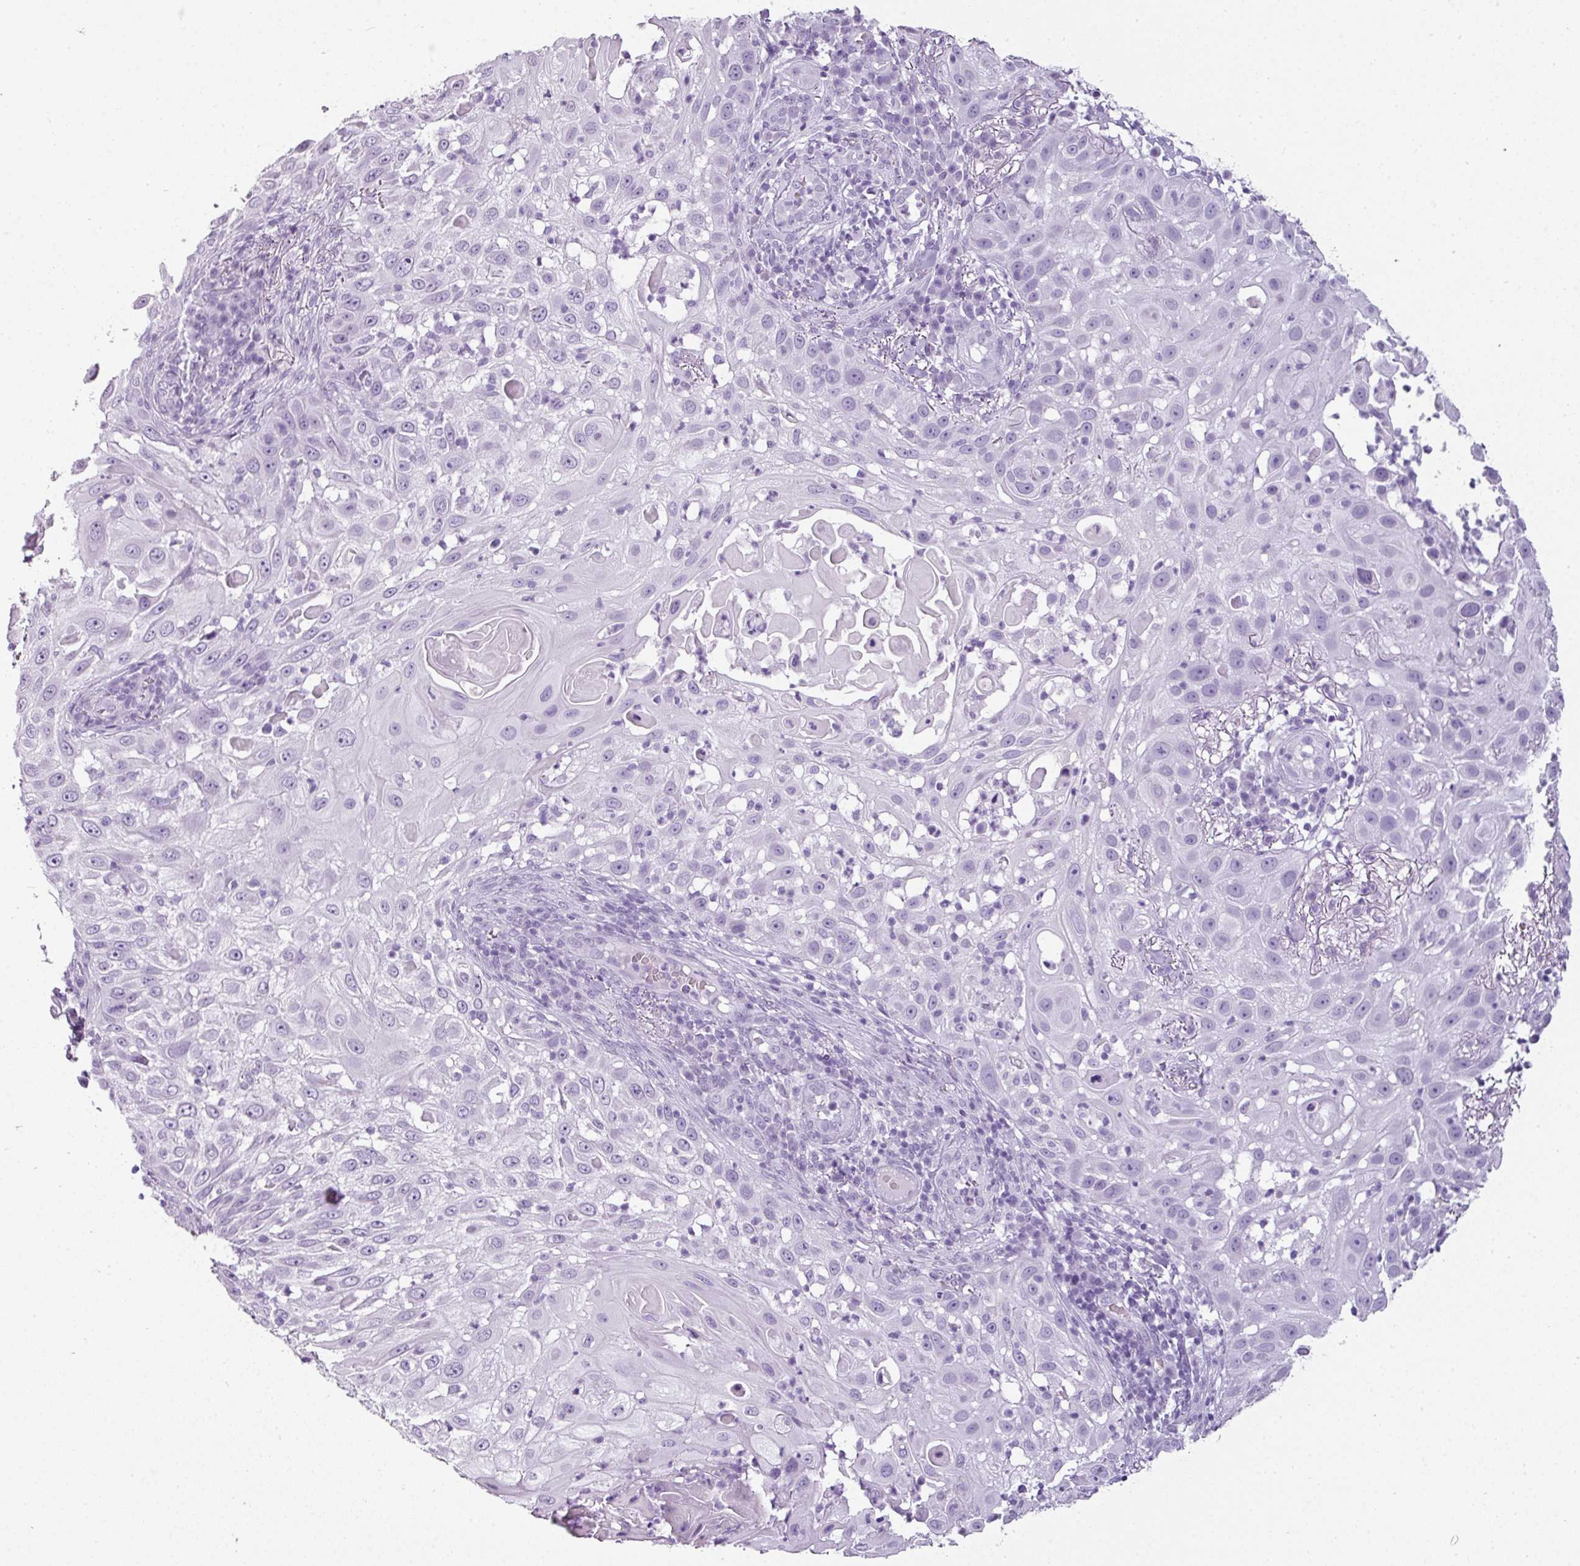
{"staining": {"intensity": "negative", "quantity": "none", "location": "none"}, "tissue": "skin cancer", "cell_type": "Tumor cells", "image_type": "cancer", "snomed": [{"axis": "morphology", "description": "Squamous cell carcinoma, NOS"}, {"axis": "topography", "description": "Skin"}], "caption": "Tumor cells are negative for brown protein staining in squamous cell carcinoma (skin).", "gene": "SCT", "patient": {"sex": "female", "age": 44}}